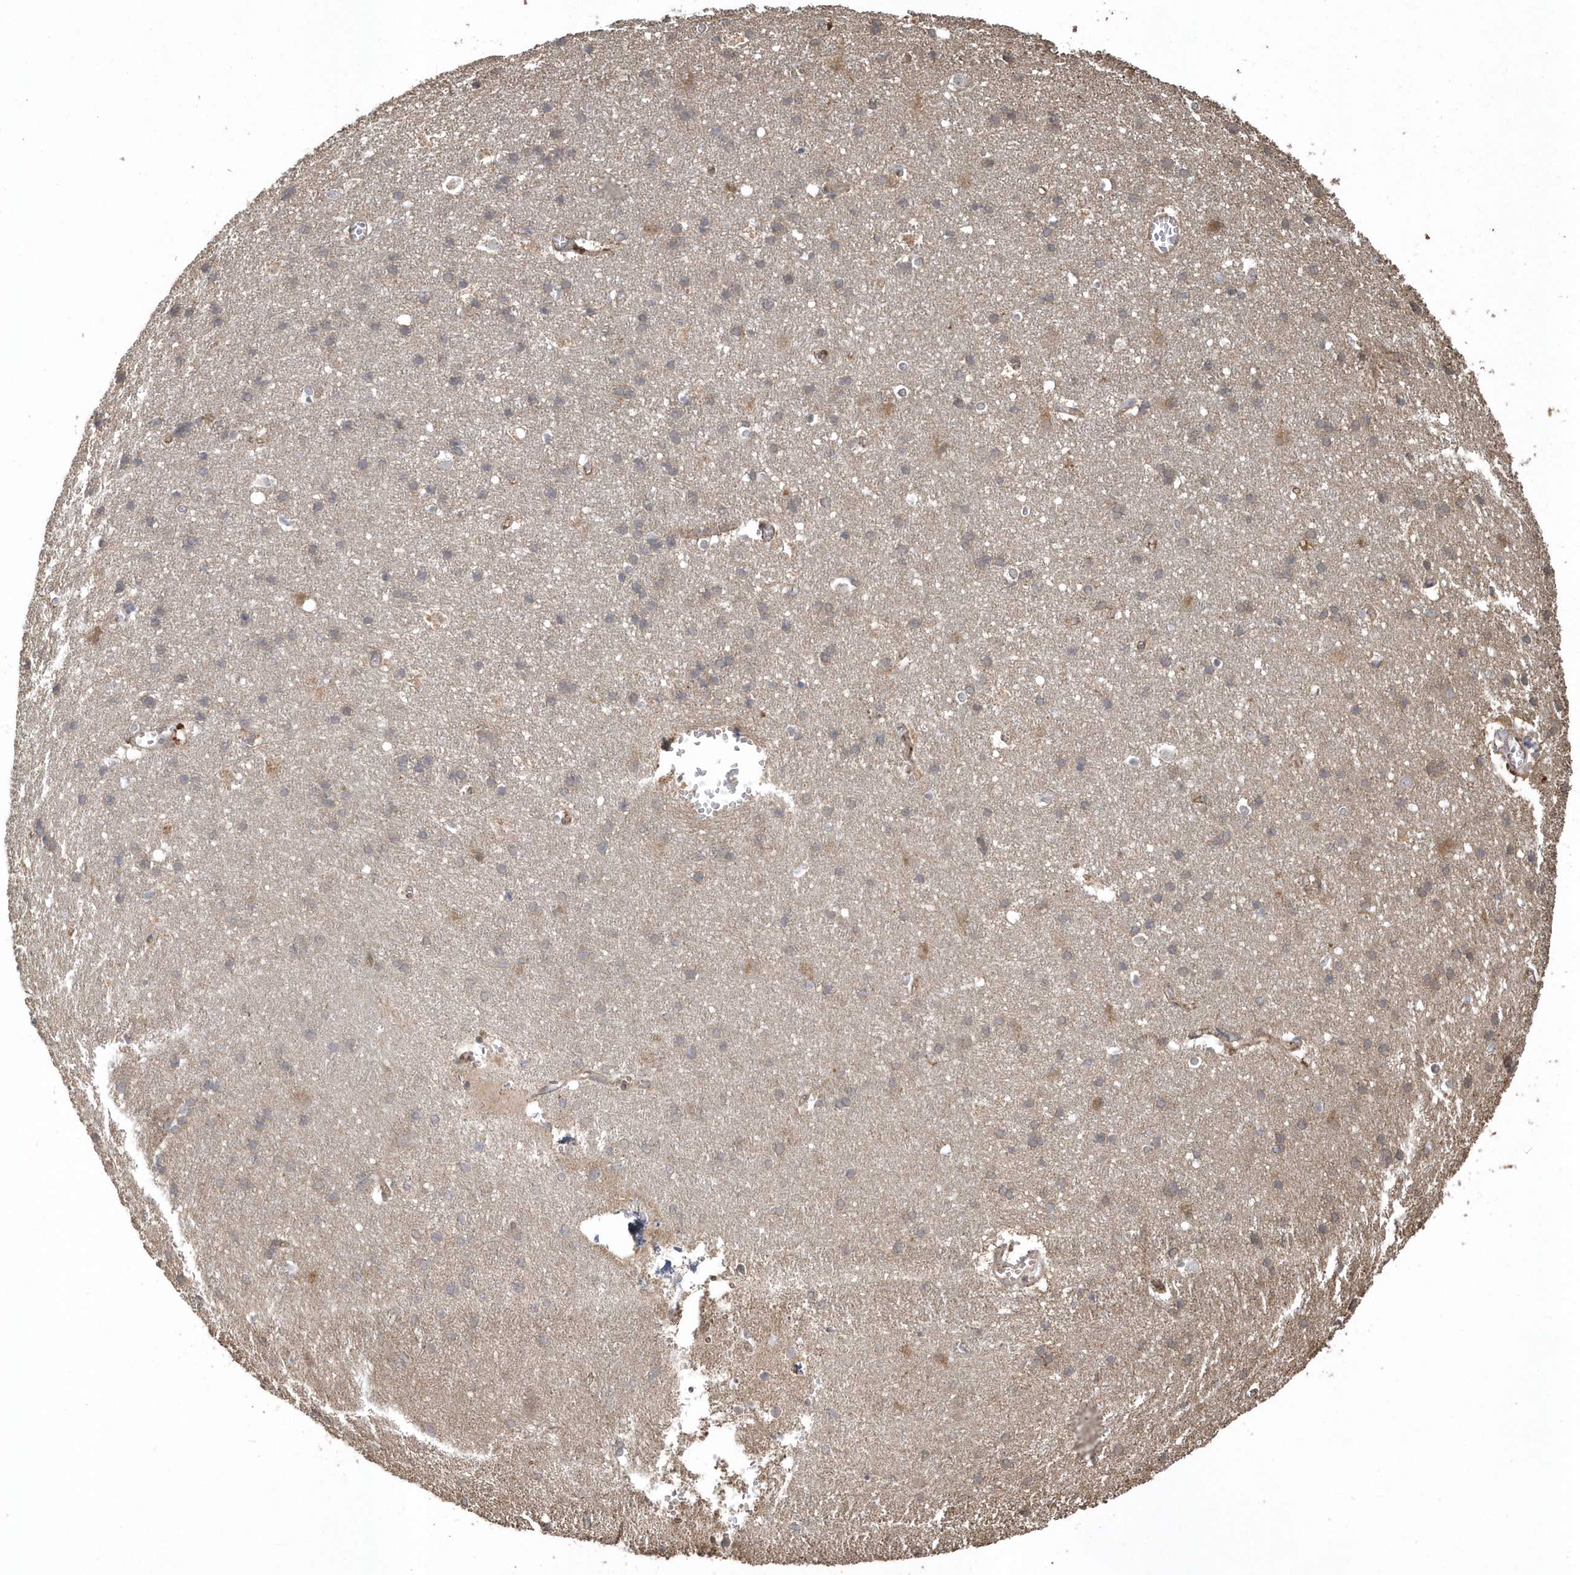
{"staining": {"intensity": "moderate", "quantity": ">75%", "location": "cytoplasmic/membranous"}, "tissue": "cerebral cortex", "cell_type": "Endothelial cells", "image_type": "normal", "snomed": [{"axis": "morphology", "description": "Normal tissue, NOS"}, {"axis": "topography", "description": "Cerebral cortex"}], "caption": "Immunohistochemical staining of unremarkable cerebral cortex exhibits medium levels of moderate cytoplasmic/membranous expression in about >75% of endothelial cells. (DAB (3,3'-diaminobenzidine) IHC, brown staining for protein, blue staining for nuclei).", "gene": "HERPUD1", "patient": {"sex": "male", "age": 54}}